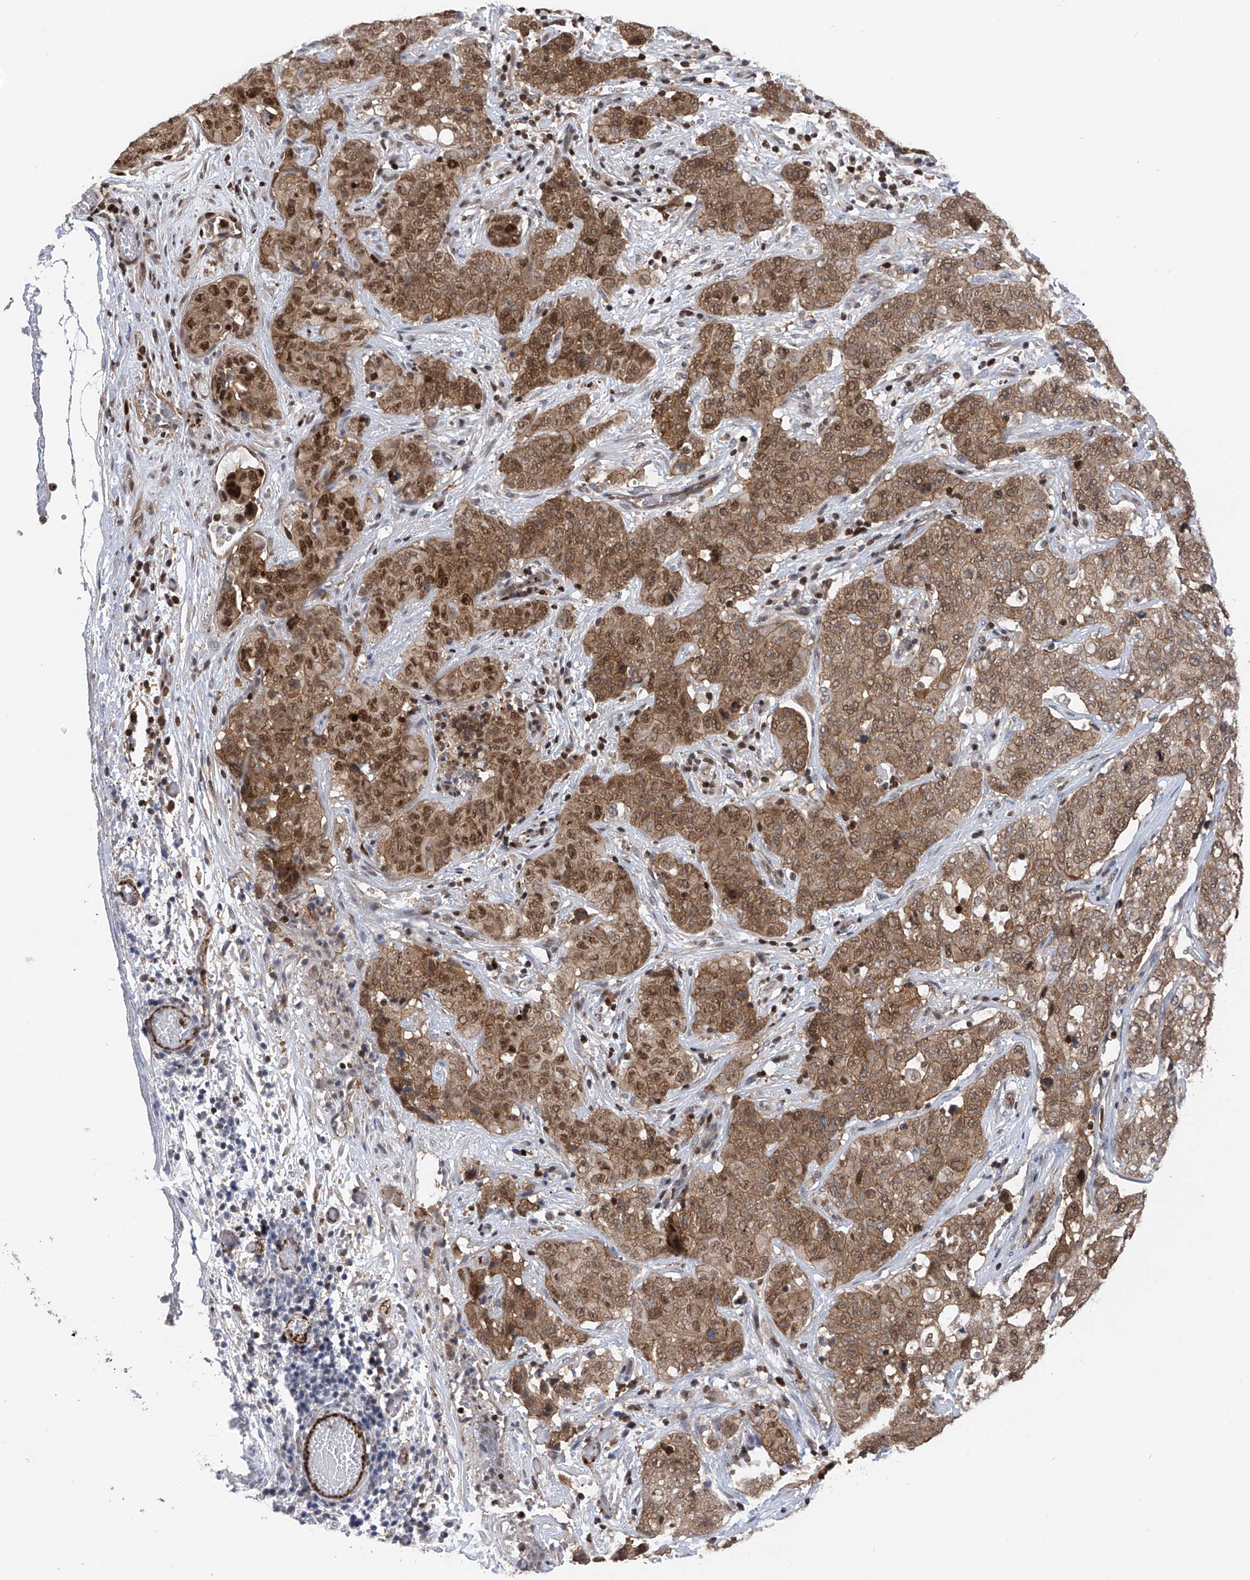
{"staining": {"intensity": "moderate", "quantity": ">75%", "location": "cytoplasmic/membranous,nuclear"}, "tissue": "stomach cancer", "cell_type": "Tumor cells", "image_type": "cancer", "snomed": [{"axis": "morphology", "description": "Normal tissue, NOS"}, {"axis": "morphology", "description": "Adenocarcinoma, NOS"}, {"axis": "topography", "description": "Lymph node"}, {"axis": "topography", "description": "Stomach"}], "caption": "Immunohistochemical staining of human stomach cancer (adenocarcinoma) exhibits medium levels of moderate cytoplasmic/membranous and nuclear protein expression in approximately >75% of tumor cells.", "gene": "DNAJC9", "patient": {"sex": "male", "age": 48}}